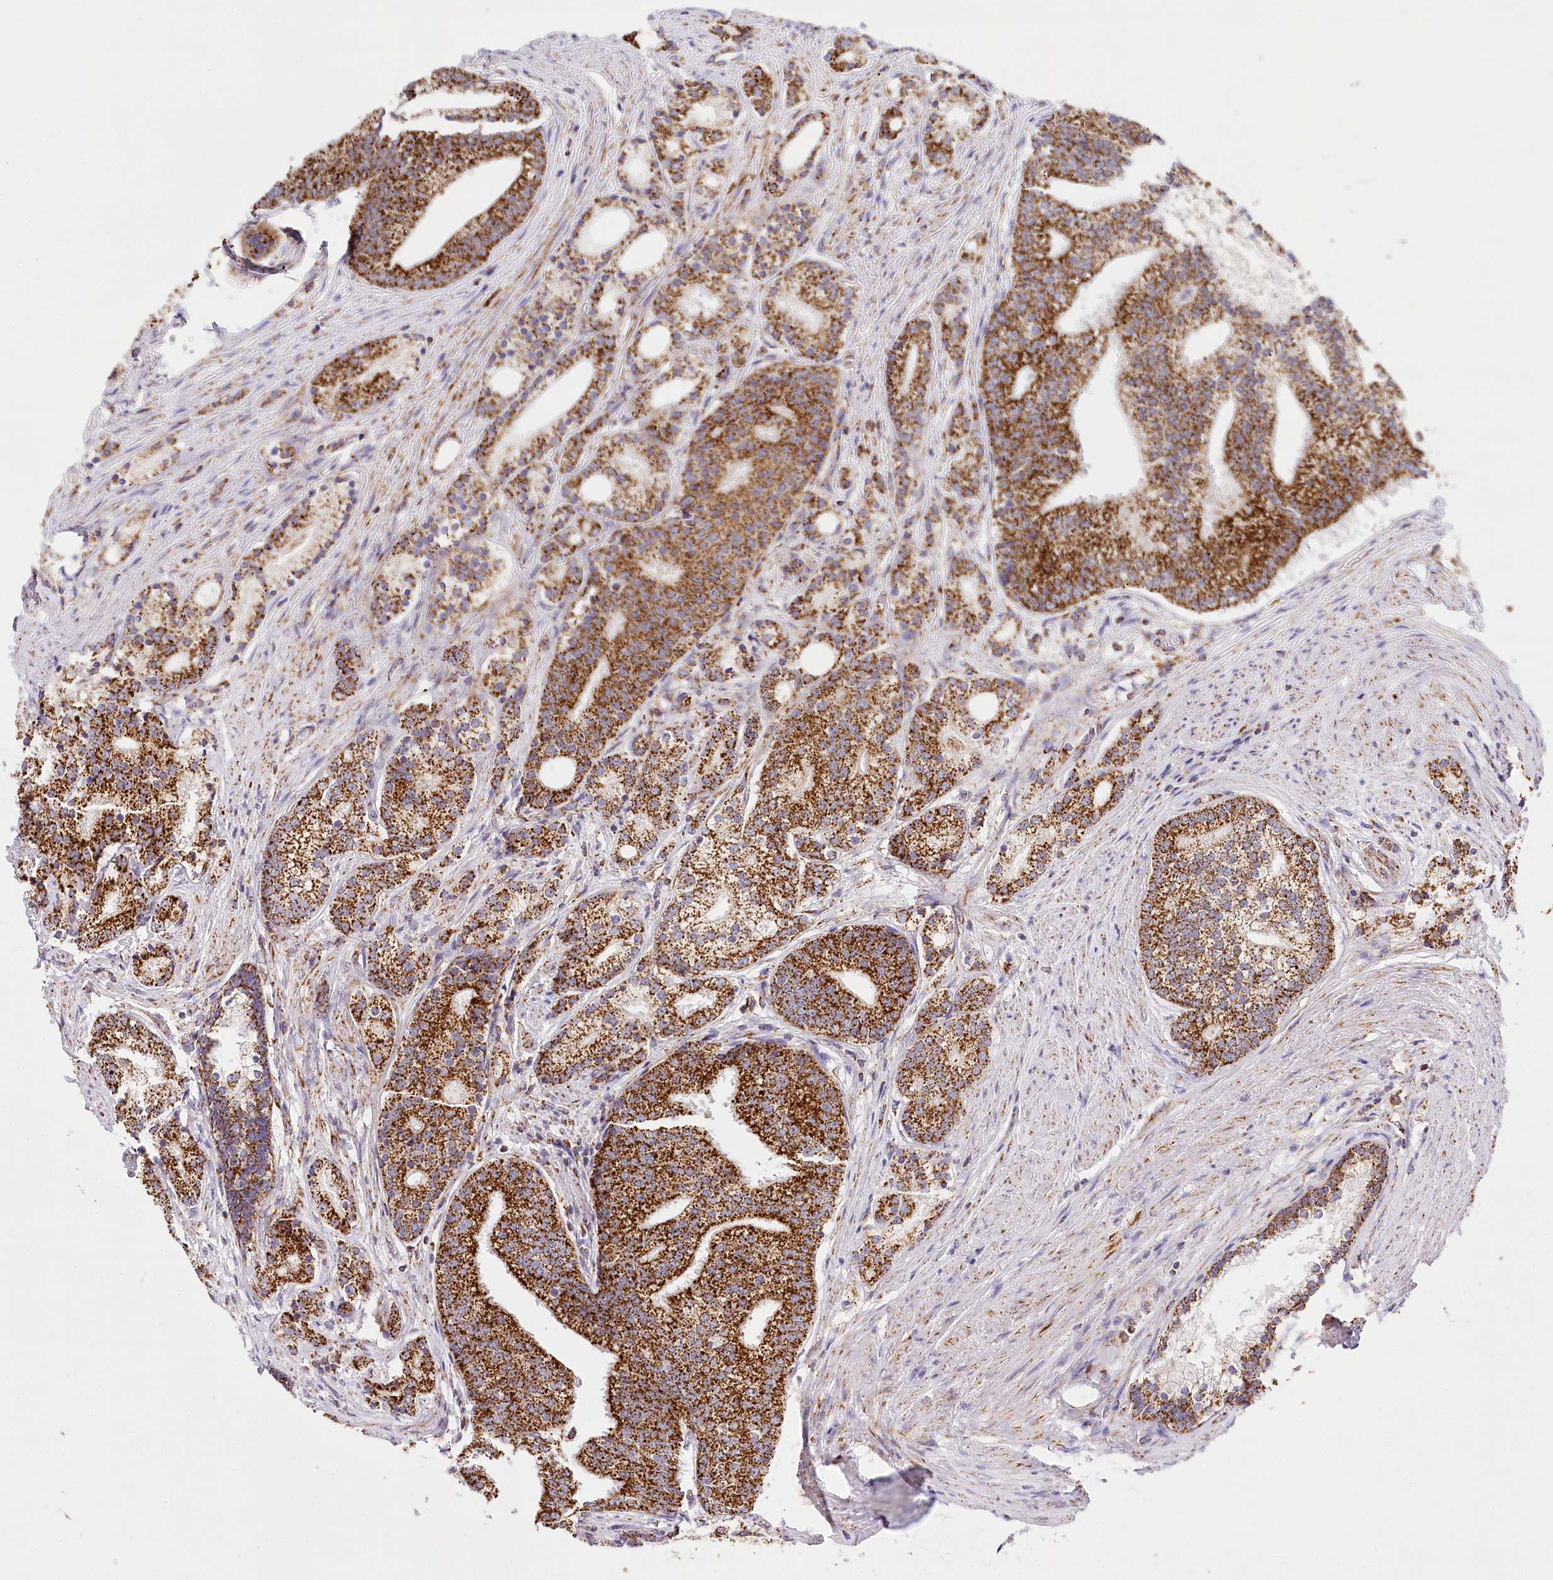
{"staining": {"intensity": "strong", "quantity": ">75%", "location": "cytoplasmic/membranous"}, "tissue": "prostate cancer", "cell_type": "Tumor cells", "image_type": "cancer", "snomed": [{"axis": "morphology", "description": "Adenocarcinoma, Low grade"}, {"axis": "topography", "description": "Prostate"}], "caption": "A brown stain labels strong cytoplasmic/membranous expression of a protein in human prostate cancer tumor cells.", "gene": "LSS", "patient": {"sex": "male", "age": 71}}